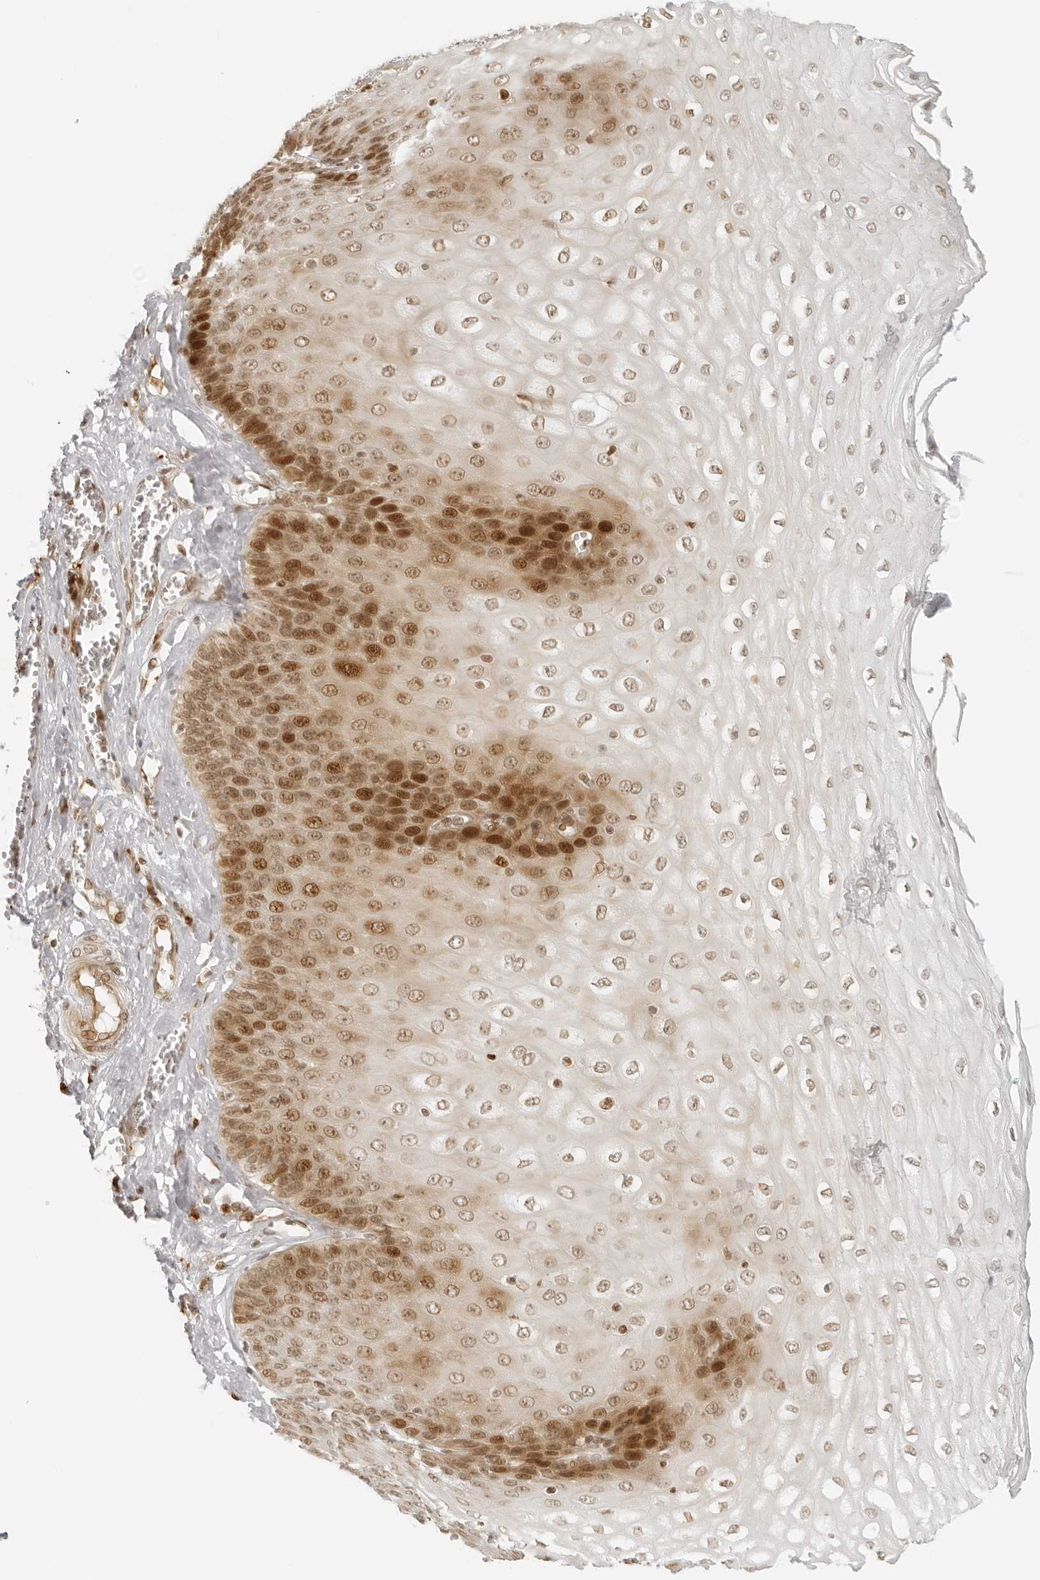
{"staining": {"intensity": "strong", "quantity": ">75%", "location": "cytoplasmic/membranous,nuclear"}, "tissue": "esophagus", "cell_type": "Squamous epithelial cells", "image_type": "normal", "snomed": [{"axis": "morphology", "description": "Normal tissue, NOS"}, {"axis": "topography", "description": "Esophagus"}], "caption": "Strong cytoplasmic/membranous,nuclear protein positivity is seen in about >75% of squamous epithelial cells in esophagus. (Stains: DAB (3,3'-diaminobenzidine) in brown, nuclei in blue, Microscopy: brightfield microscopy at high magnification).", "gene": "ZNF407", "patient": {"sex": "male", "age": 60}}